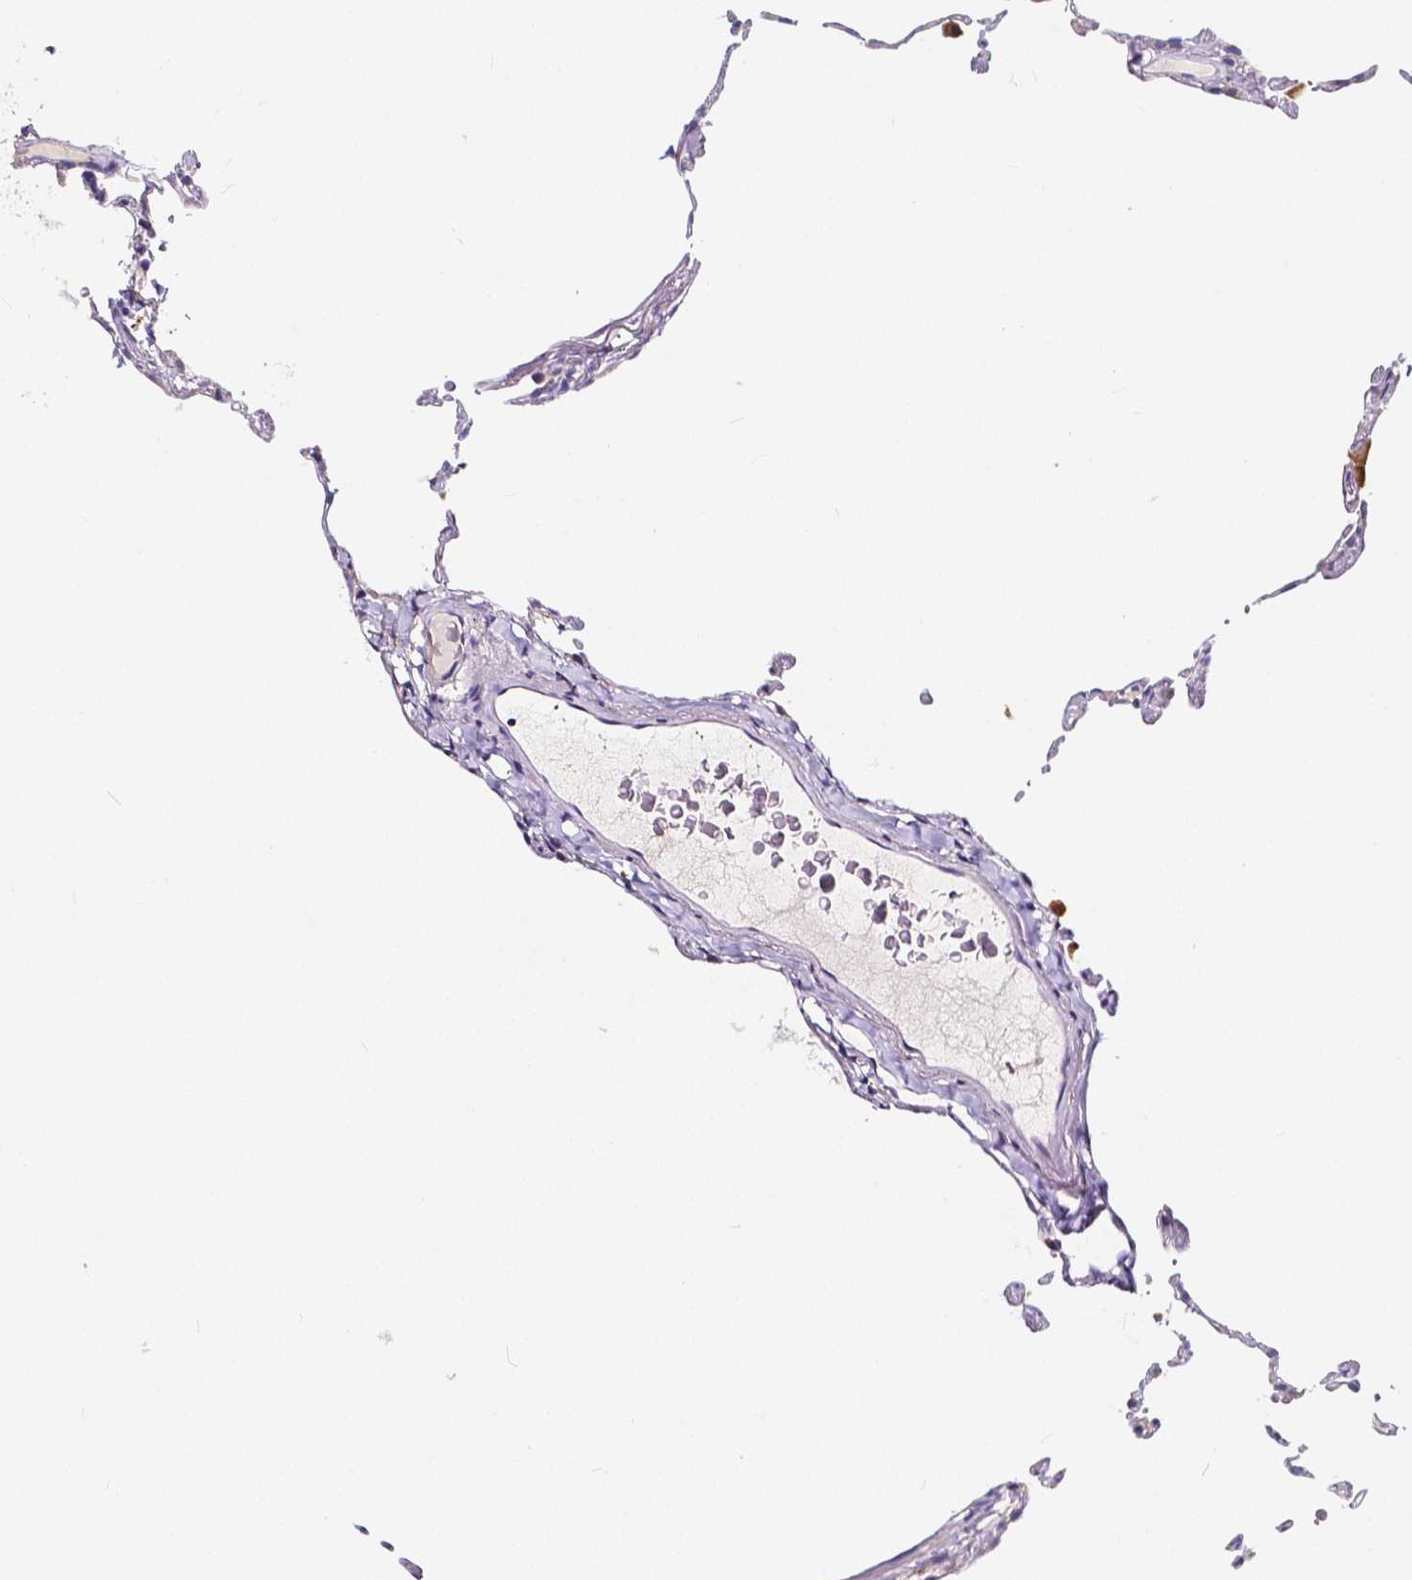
{"staining": {"intensity": "negative", "quantity": "none", "location": "none"}, "tissue": "lung", "cell_type": "Alveolar cells", "image_type": "normal", "snomed": [{"axis": "morphology", "description": "Normal tissue, NOS"}, {"axis": "topography", "description": "Lung"}], "caption": "The IHC micrograph has no significant expression in alveolar cells of lung. (DAB immunohistochemistry (IHC) with hematoxylin counter stain).", "gene": "ACP5", "patient": {"sex": "female", "age": 57}}